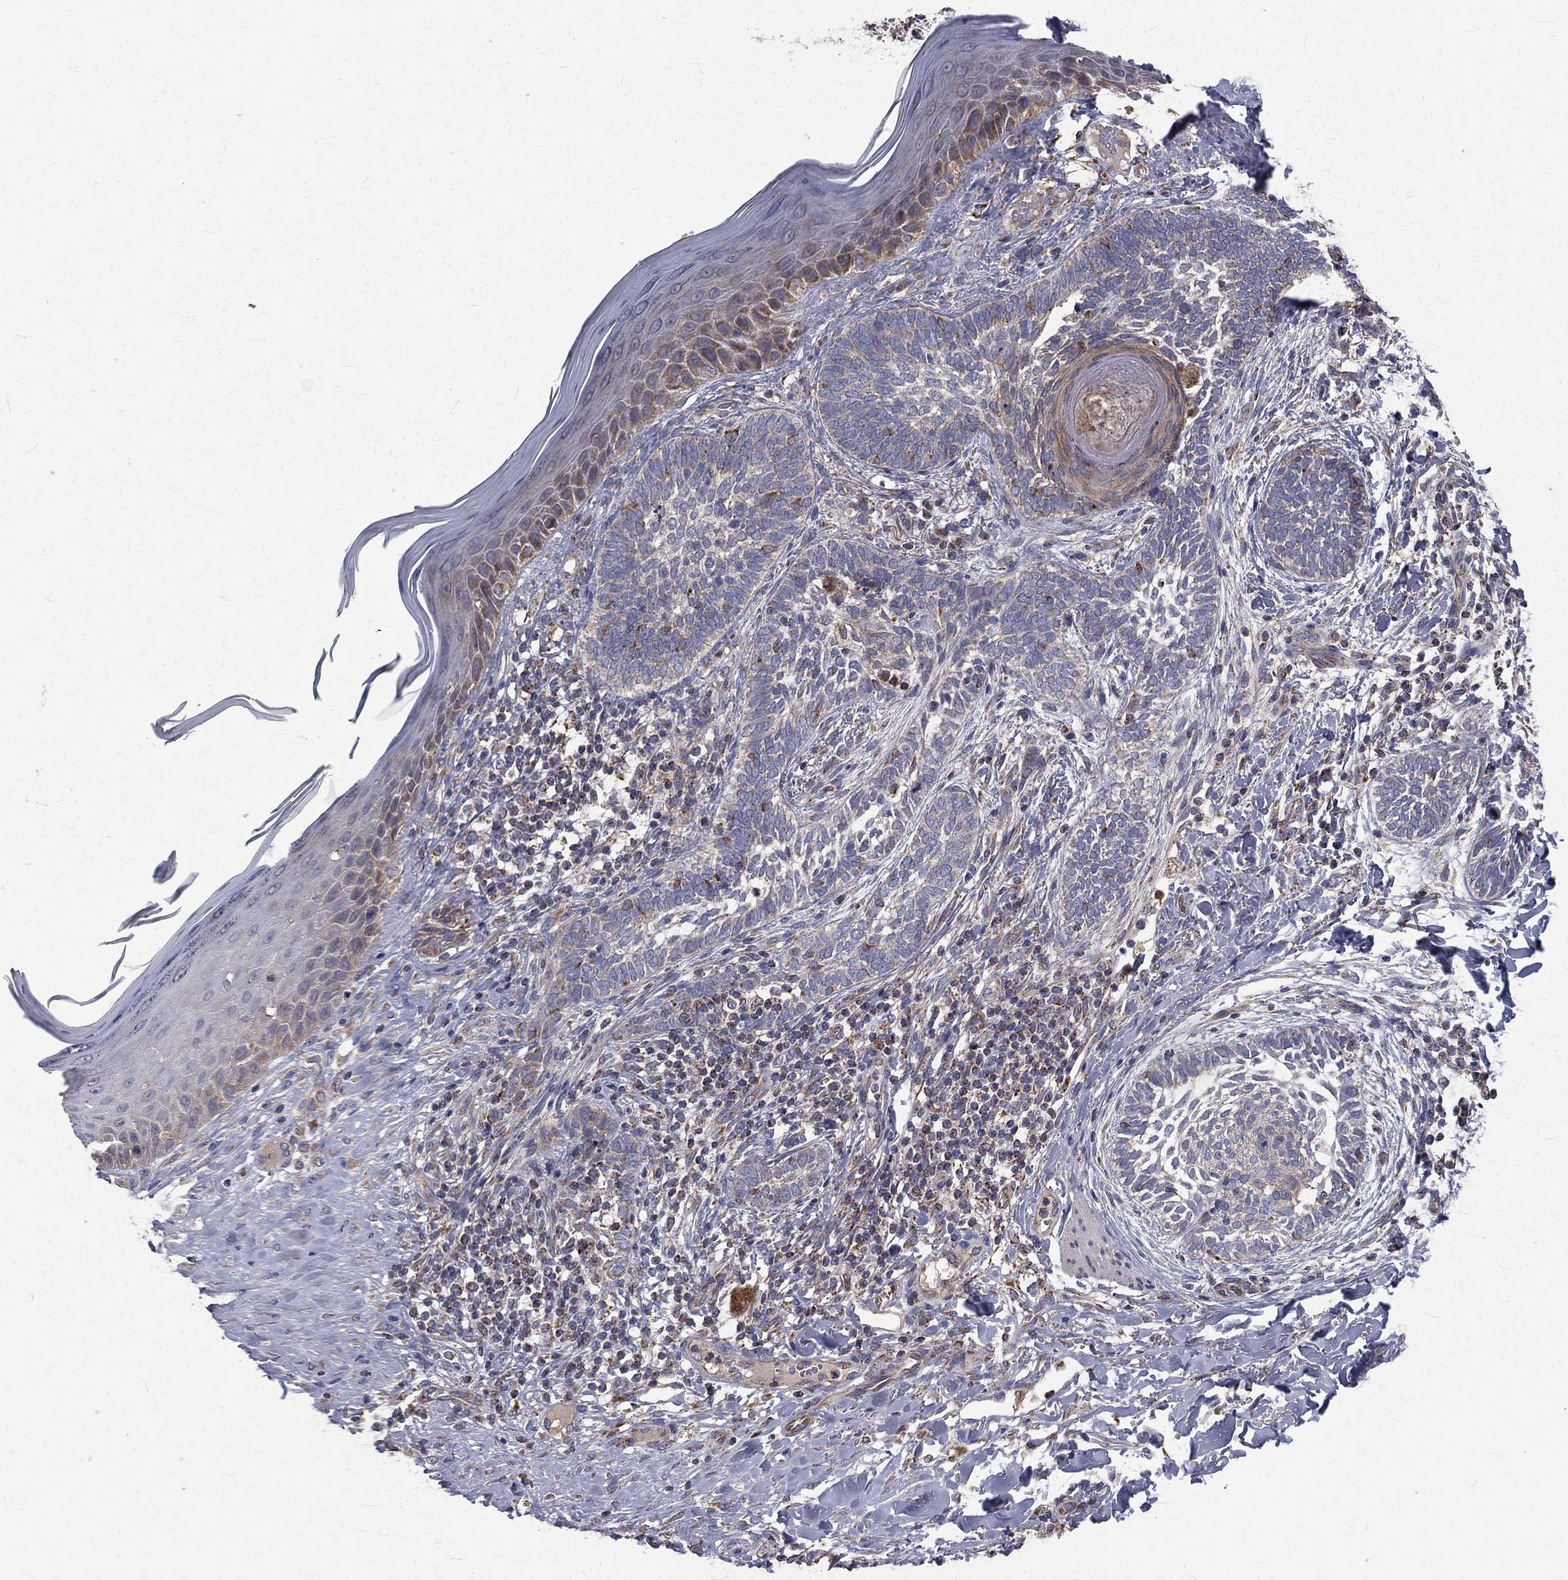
{"staining": {"intensity": "negative", "quantity": "none", "location": "none"}, "tissue": "skin cancer", "cell_type": "Tumor cells", "image_type": "cancer", "snomed": [{"axis": "morphology", "description": "Normal tissue, NOS"}, {"axis": "morphology", "description": "Basal cell carcinoma"}, {"axis": "topography", "description": "Skin"}], "caption": "Immunohistochemistry micrograph of neoplastic tissue: skin cancer stained with DAB reveals no significant protein staining in tumor cells.", "gene": "GPD1", "patient": {"sex": "male", "age": 46}}